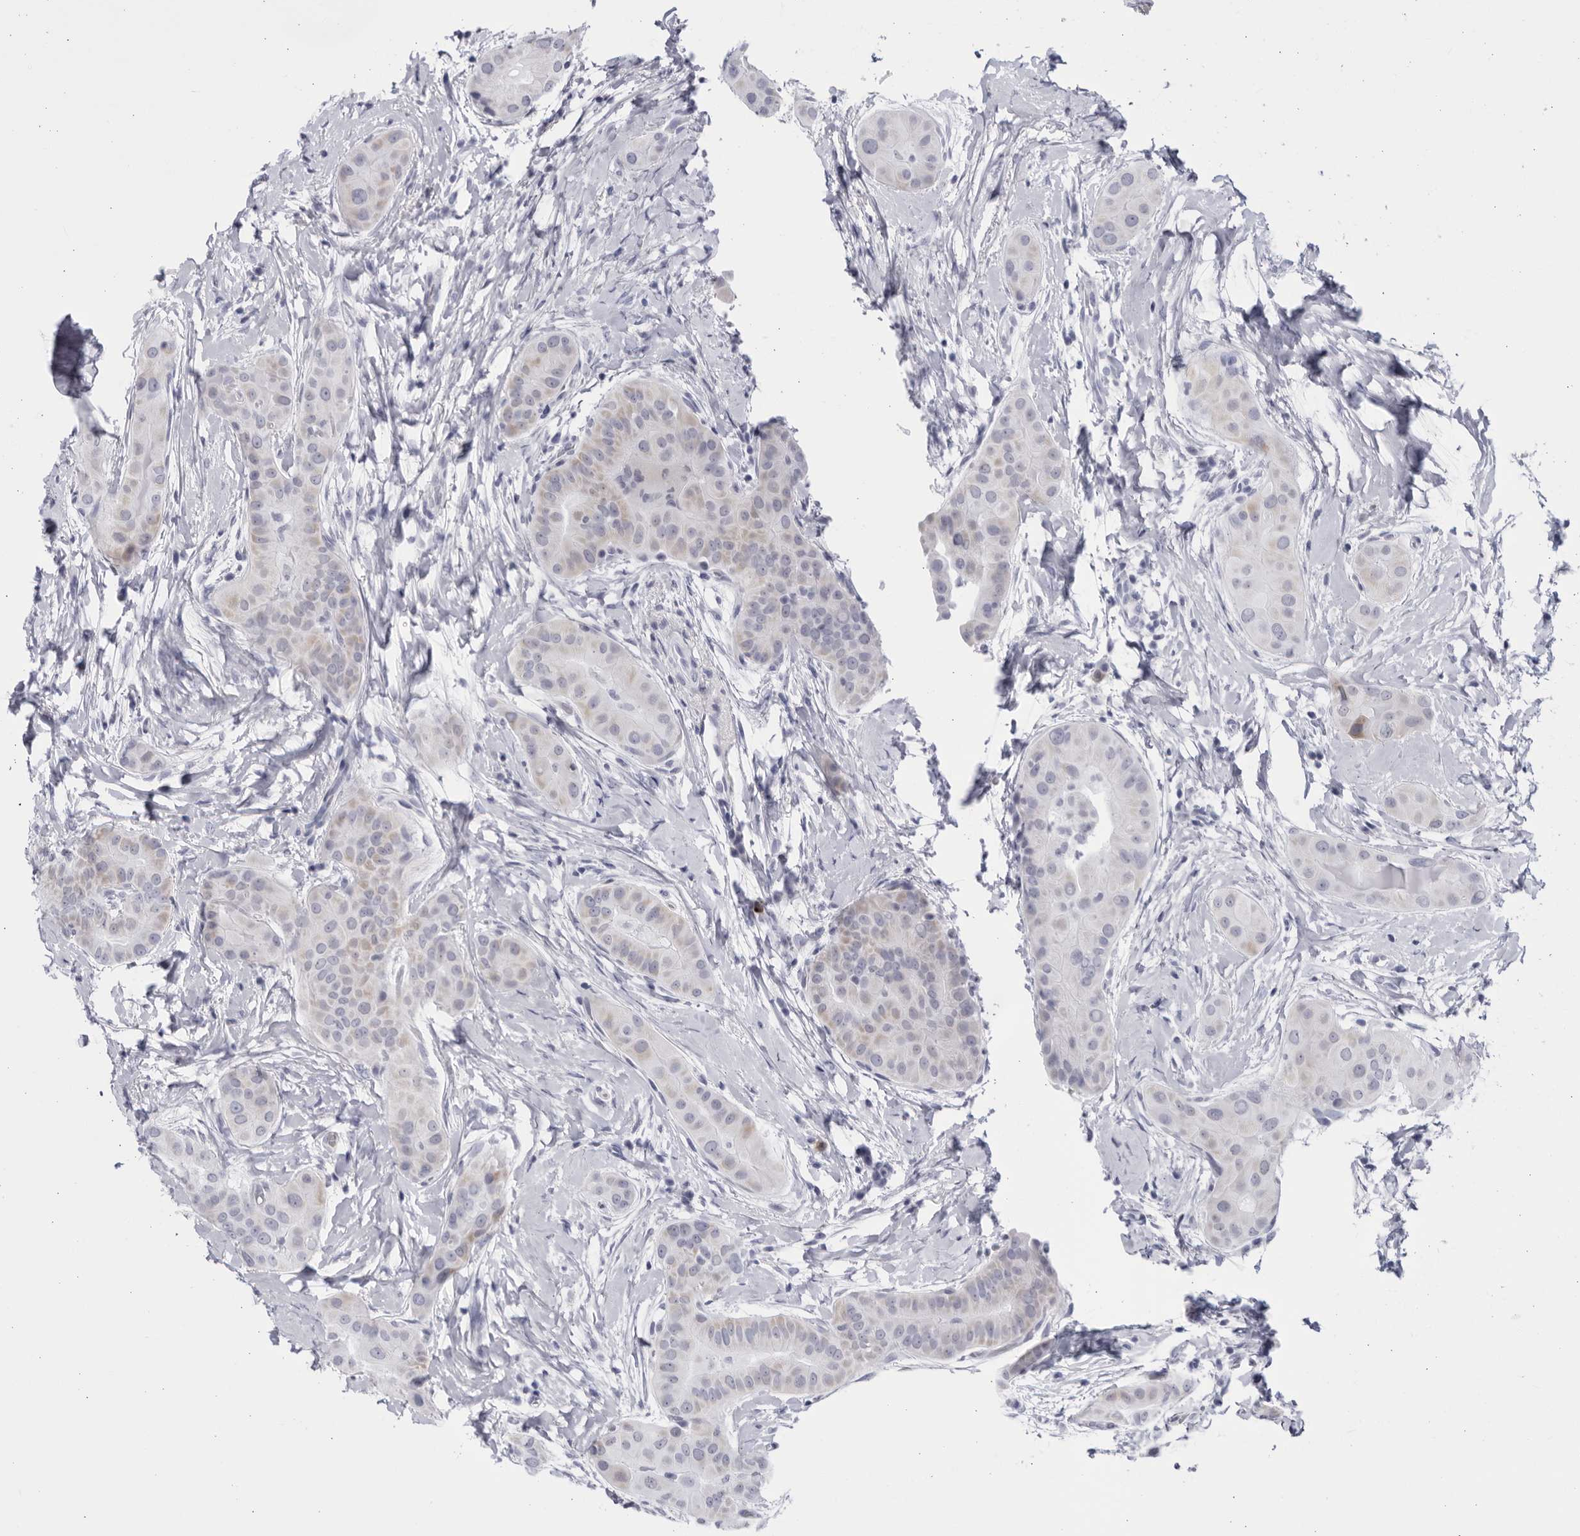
{"staining": {"intensity": "negative", "quantity": "none", "location": "none"}, "tissue": "thyroid cancer", "cell_type": "Tumor cells", "image_type": "cancer", "snomed": [{"axis": "morphology", "description": "Papillary adenocarcinoma, NOS"}, {"axis": "topography", "description": "Thyroid gland"}], "caption": "Histopathology image shows no significant protein positivity in tumor cells of thyroid papillary adenocarcinoma.", "gene": "CCDC181", "patient": {"sex": "male", "age": 33}}